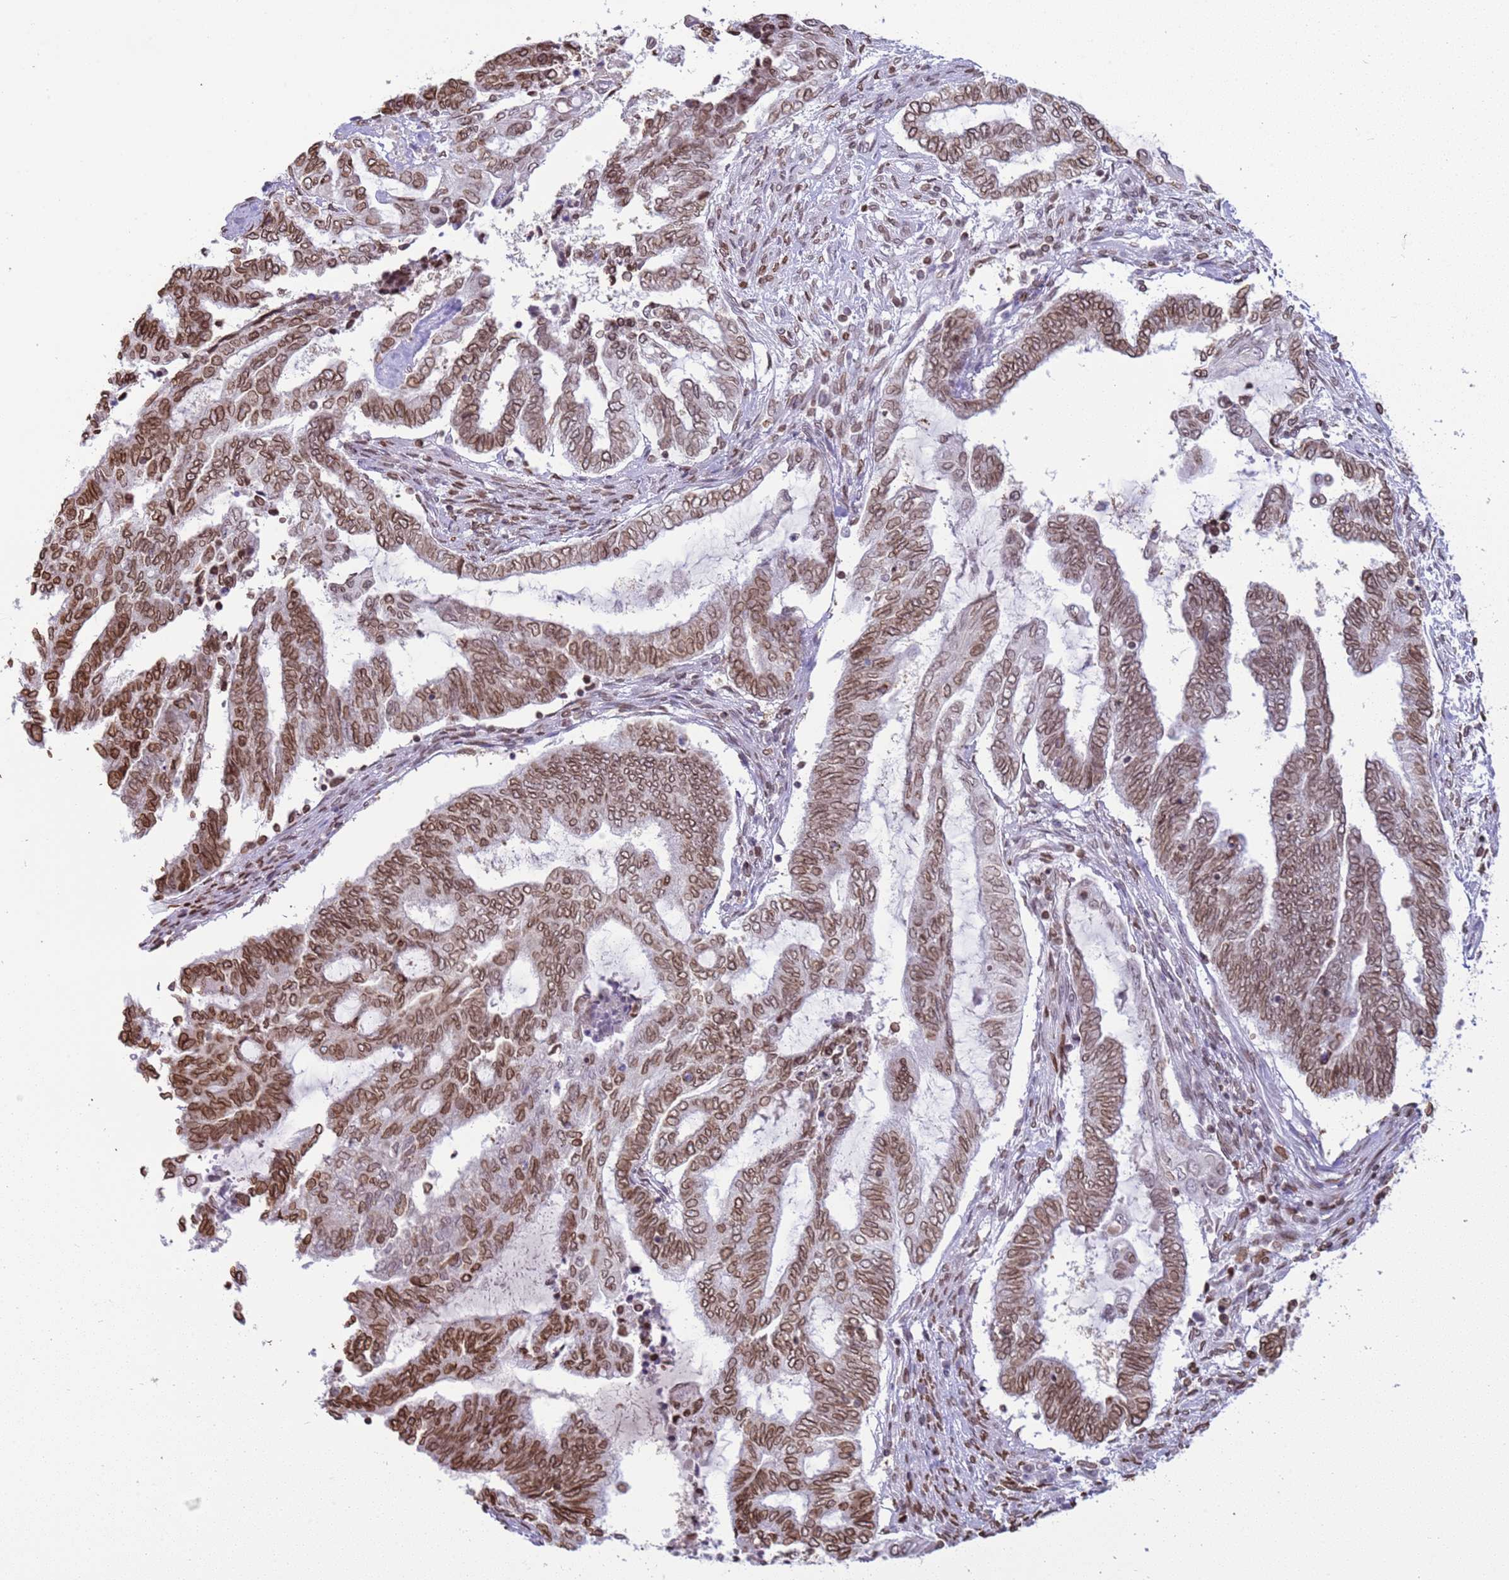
{"staining": {"intensity": "moderate", "quantity": ">75%", "location": "cytoplasmic/membranous,nuclear"}, "tissue": "endometrial cancer", "cell_type": "Tumor cells", "image_type": "cancer", "snomed": [{"axis": "morphology", "description": "Adenocarcinoma, NOS"}, {"axis": "topography", "description": "Uterus"}, {"axis": "topography", "description": "Endometrium"}], "caption": "A photomicrograph of endometrial cancer stained for a protein reveals moderate cytoplasmic/membranous and nuclear brown staining in tumor cells.", "gene": "DHX37", "patient": {"sex": "female", "age": 70}}